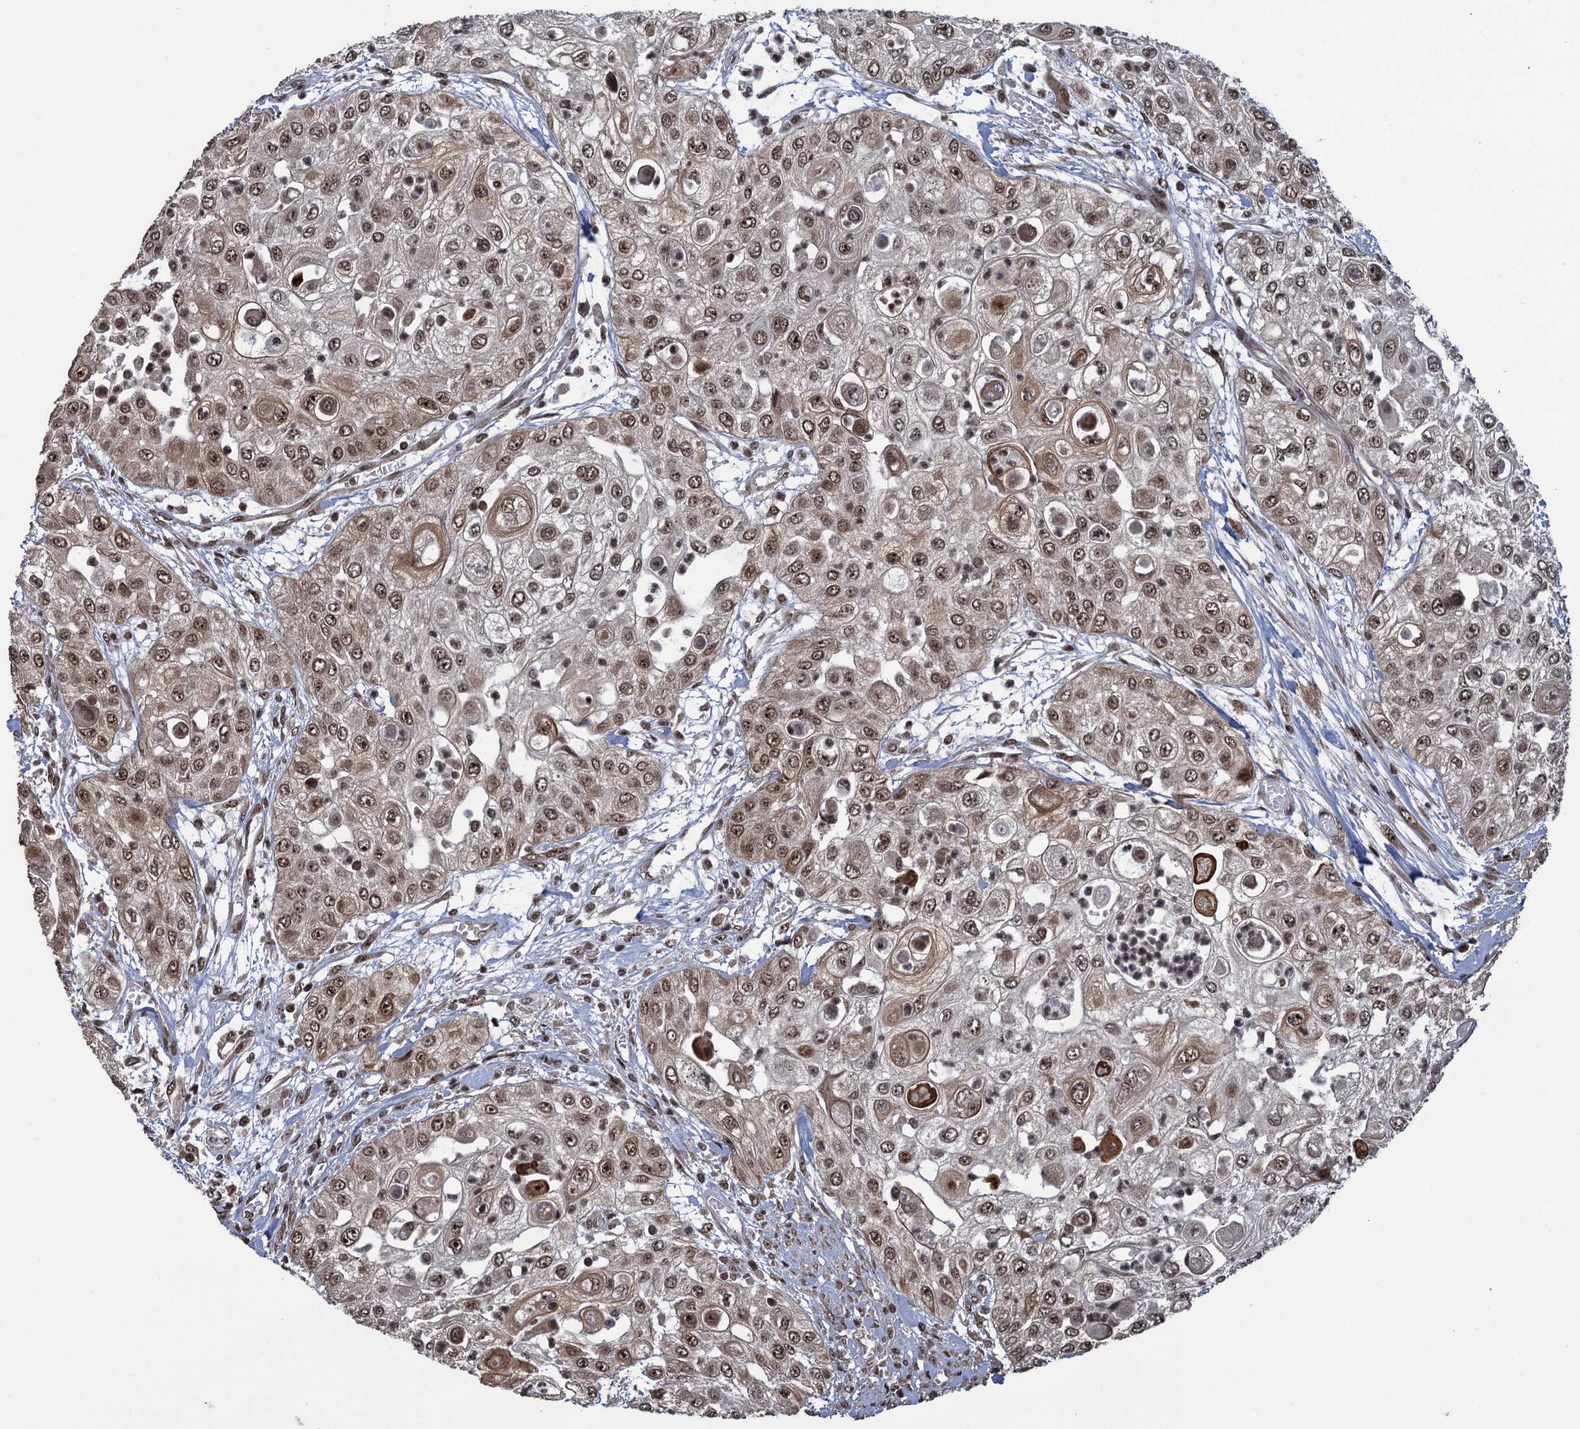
{"staining": {"intensity": "moderate", "quantity": ">75%", "location": "nuclear"}, "tissue": "urothelial cancer", "cell_type": "Tumor cells", "image_type": "cancer", "snomed": [{"axis": "morphology", "description": "Urothelial carcinoma, High grade"}, {"axis": "topography", "description": "Urinary bladder"}], "caption": "A histopathology image showing moderate nuclear expression in approximately >75% of tumor cells in high-grade urothelial carcinoma, as visualized by brown immunohistochemical staining.", "gene": "ZNF169", "patient": {"sex": "female", "age": 79}}